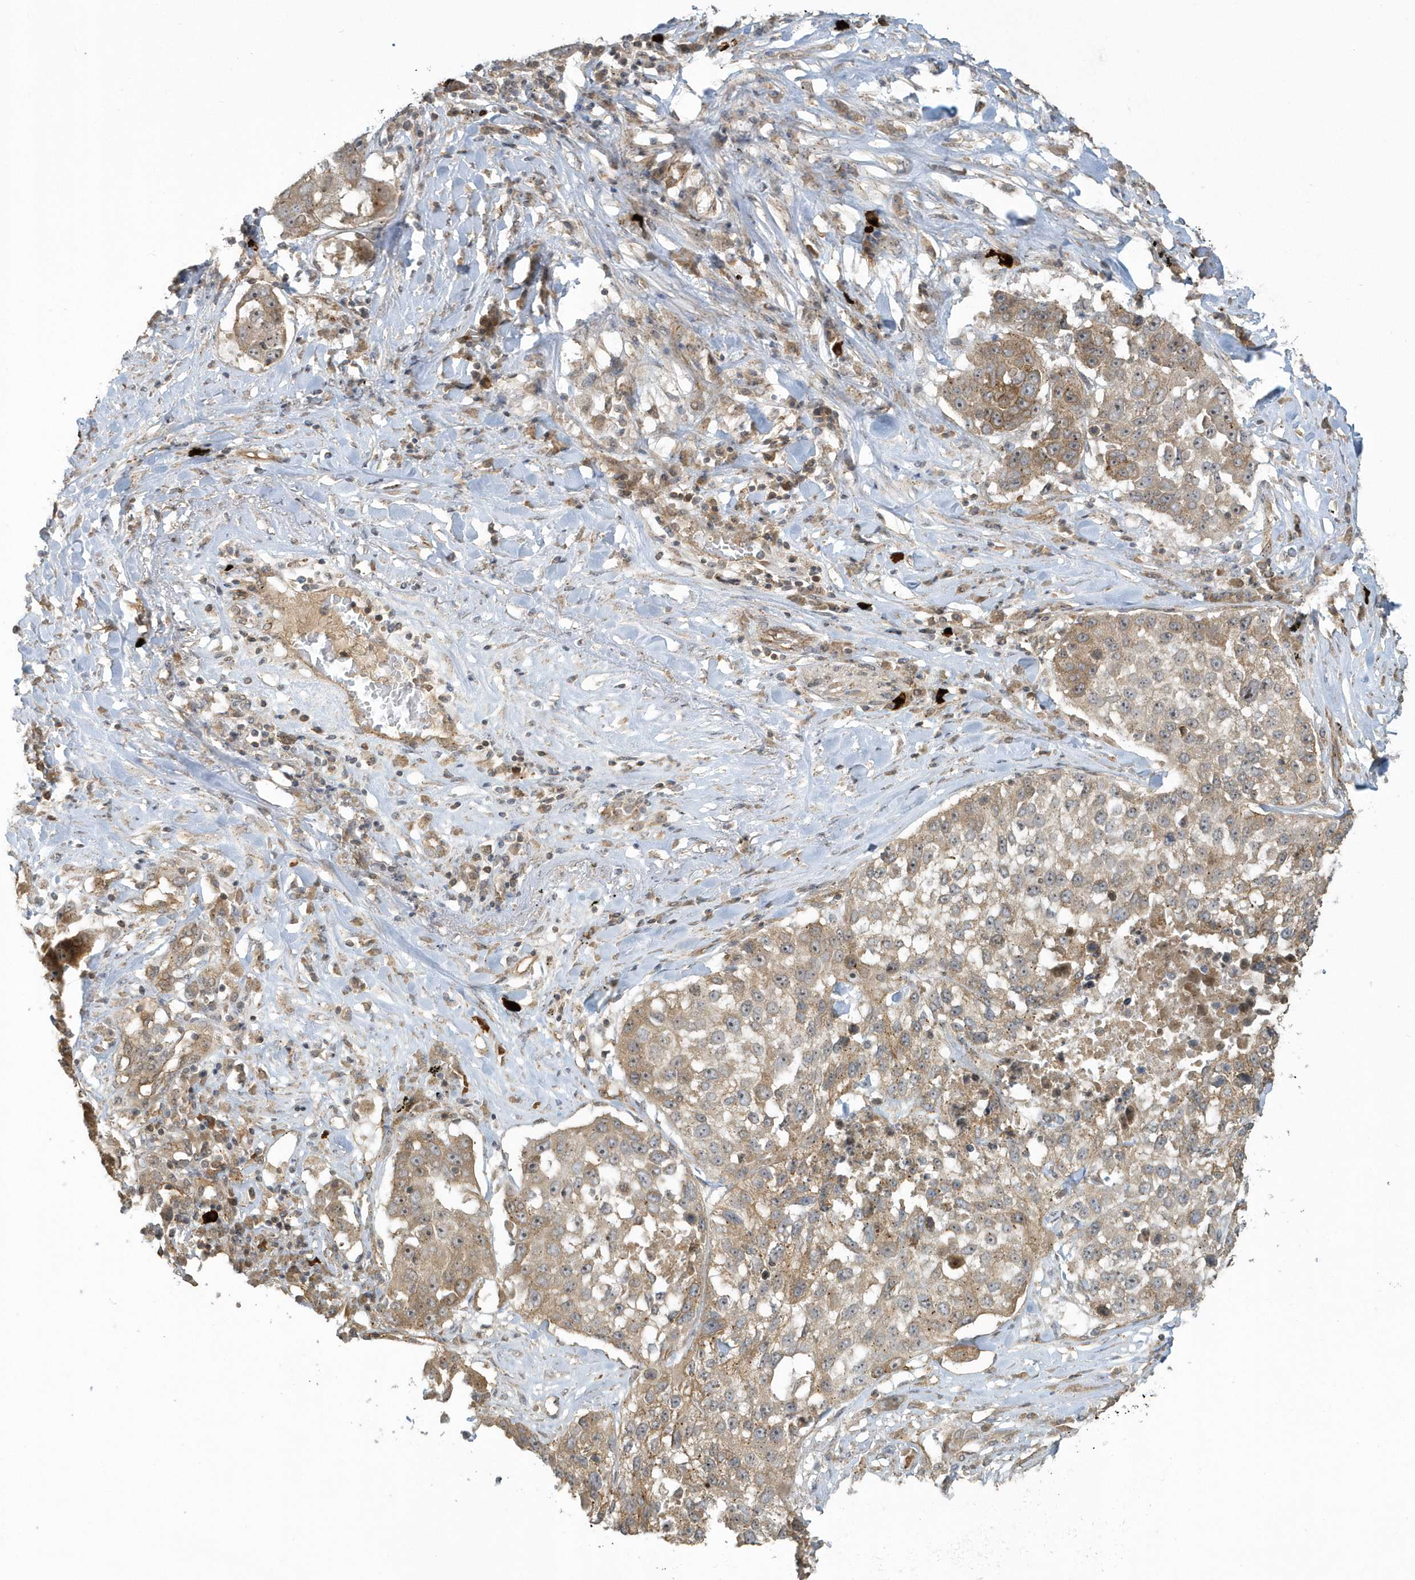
{"staining": {"intensity": "moderate", "quantity": ">75%", "location": "cytoplasmic/membranous"}, "tissue": "lung cancer", "cell_type": "Tumor cells", "image_type": "cancer", "snomed": [{"axis": "morphology", "description": "Squamous cell carcinoma, NOS"}, {"axis": "topography", "description": "Lung"}], "caption": "Brown immunohistochemical staining in human lung cancer displays moderate cytoplasmic/membranous staining in approximately >75% of tumor cells.", "gene": "STIM2", "patient": {"sex": "male", "age": 61}}